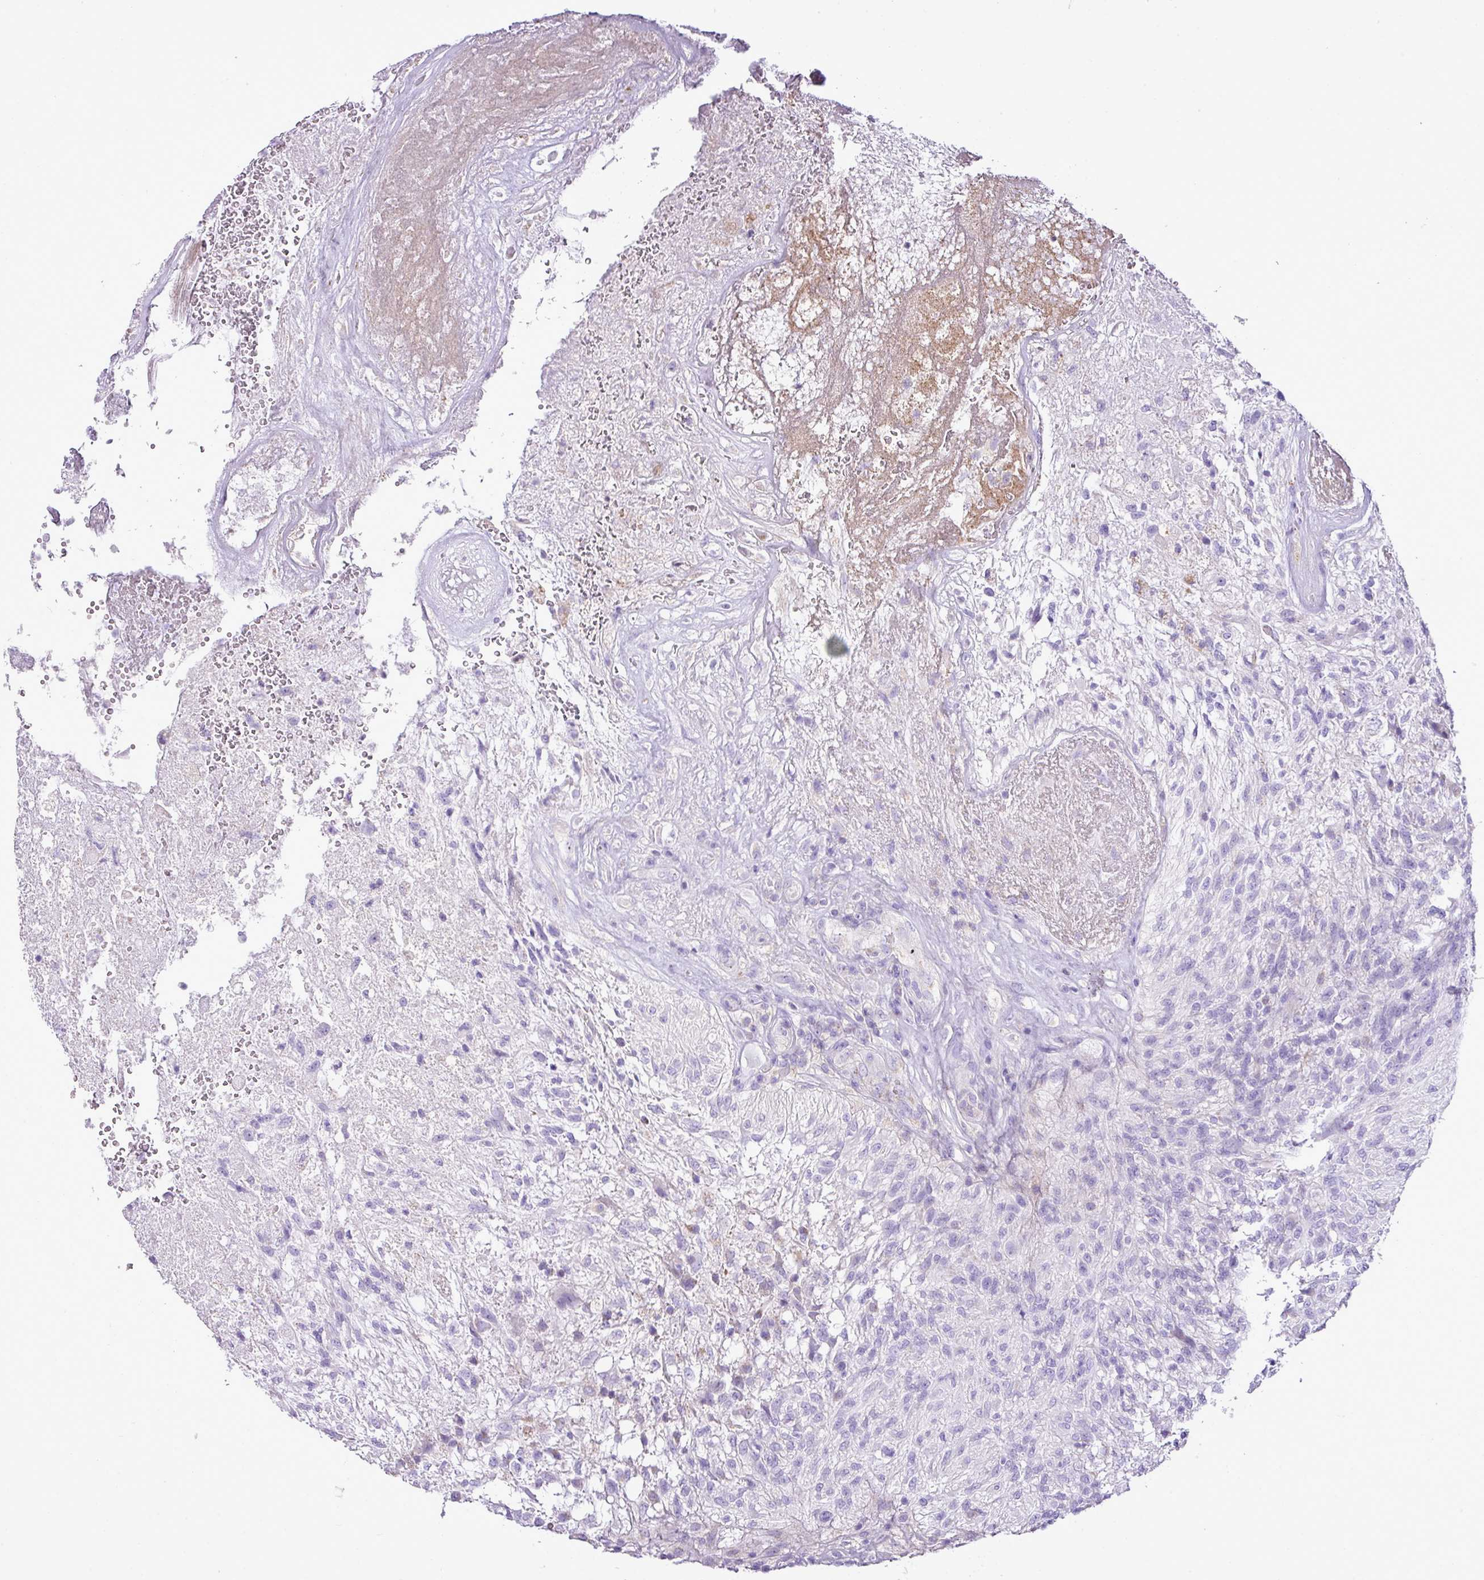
{"staining": {"intensity": "negative", "quantity": "none", "location": "none"}, "tissue": "glioma", "cell_type": "Tumor cells", "image_type": "cancer", "snomed": [{"axis": "morphology", "description": "Glioma, malignant, High grade"}, {"axis": "topography", "description": "Brain"}], "caption": "This histopathology image is of high-grade glioma (malignant) stained with immunohistochemistry (IHC) to label a protein in brown with the nuclei are counter-stained blue. There is no expression in tumor cells.", "gene": "PGAP4", "patient": {"sex": "male", "age": 56}}